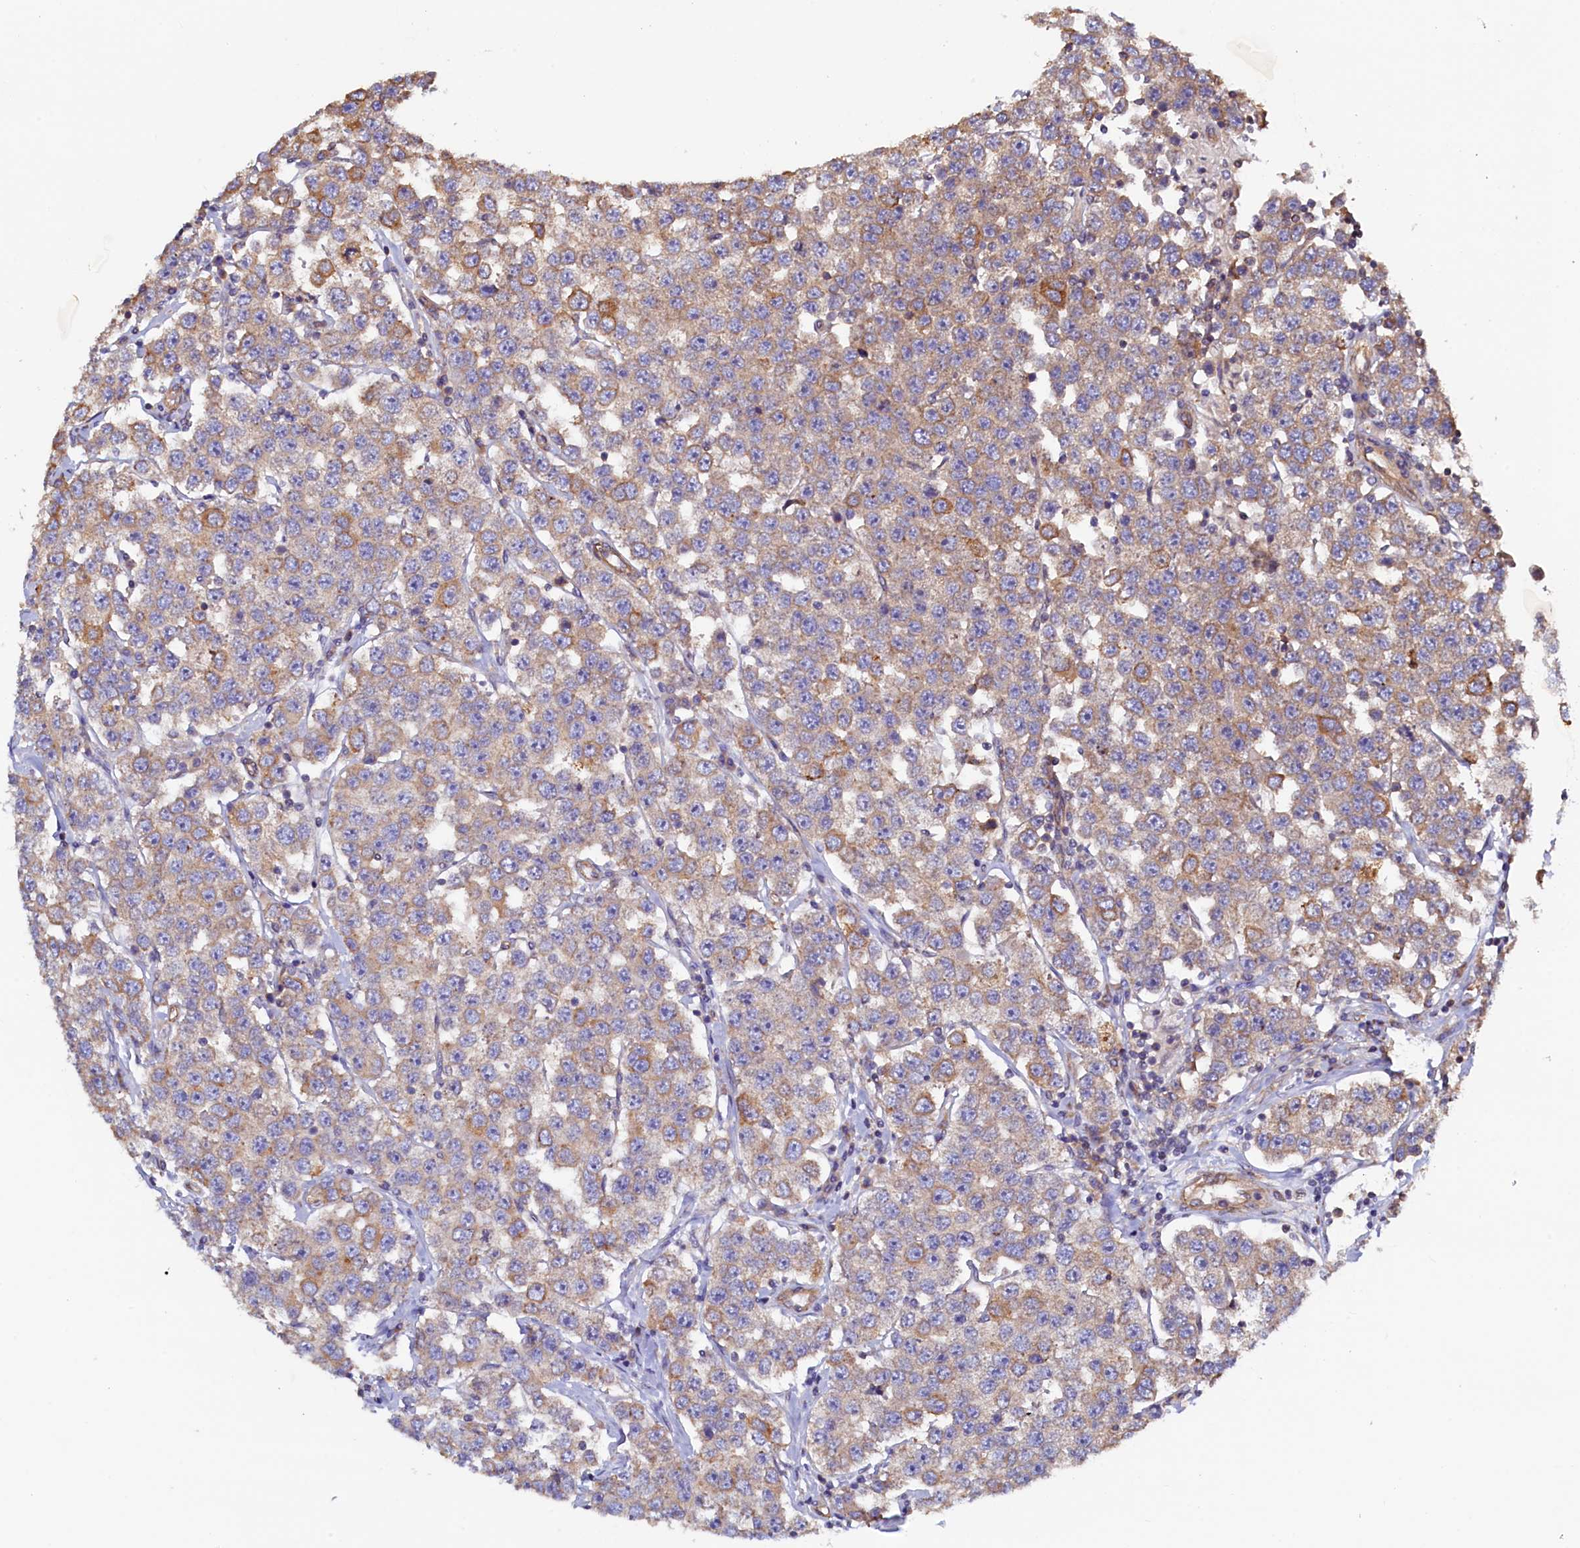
{"staining": {"intensity": "weak", "quantity": "<25%", "location": "cytoplasmic/membranous"}, "tissue": "testis cancer", "cell_type": "Tumor cells", "image_type": "cancer", "snomed": [{"axis": "morphology", "description": "Seminoma, NOS"}, {"axis": "topography", "description": "Testis"}], "caption": "This is an IHC histopathology image of testis seminoma. There is no positivity in tumor cells.", "gene": "ATXN2L", "patient": {"sex": "male", "age": 28}}